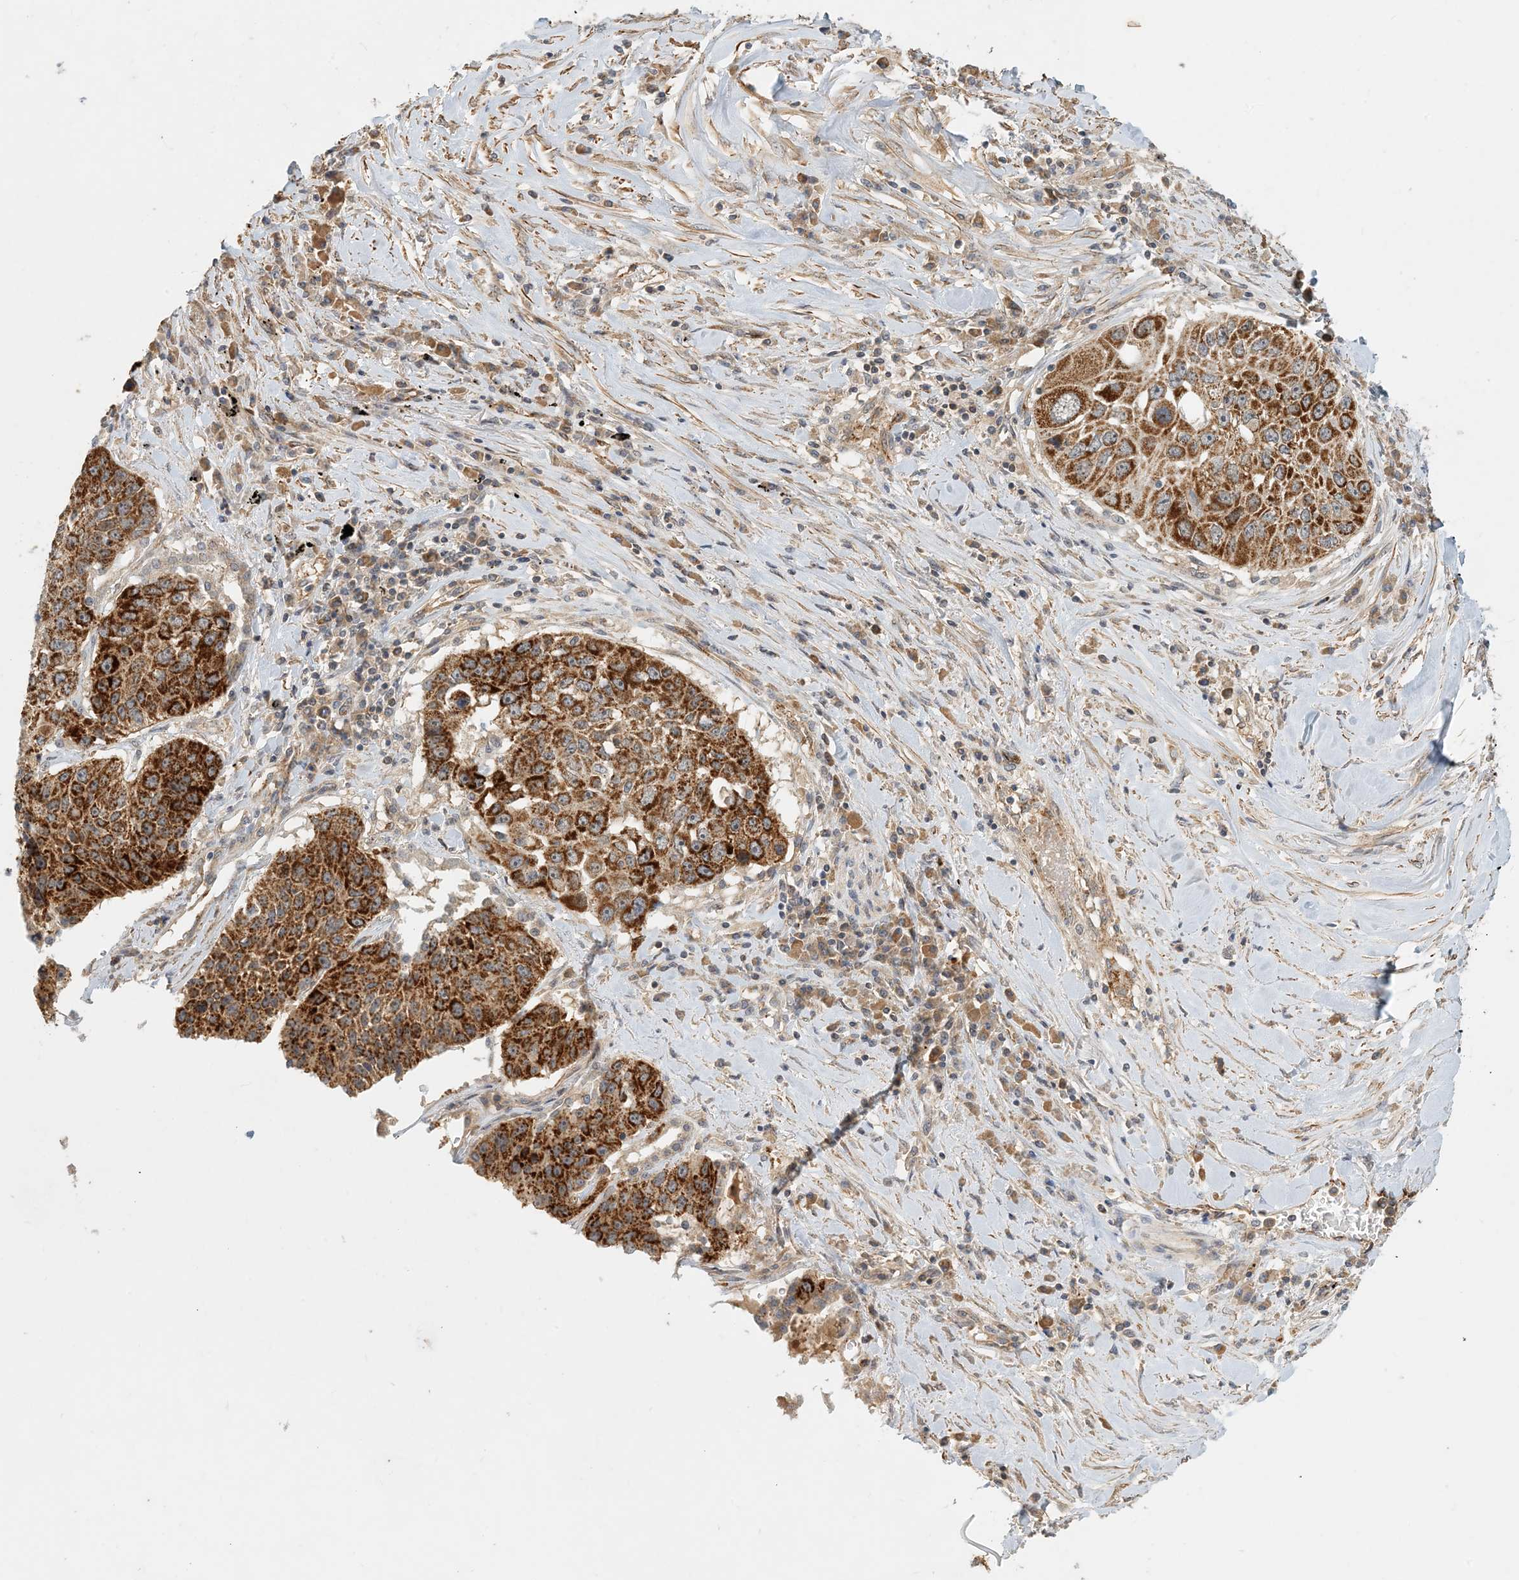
{"staining": {"intensity": "strong", "quantity": ">75%", "location": "cytoplasmic/membranous"}, "tissue": "lung cancer", "cell_type": "Tumor cells", "image_type": "cancer", "snomed": [{"axis": "morphology", "description": "Squamous cell carcinoma, NOS"}, {"axis": "topography", "description": "Lung"}], "caption": "Lung squamous cell carcinoma stained for a protein (brown) exhibits strong cytoplasmic/membranous positive positivity in approximately >75% of tumor cells.", "gene": "ZBTB3", "patient": {"sex": "male", "age": 61}}